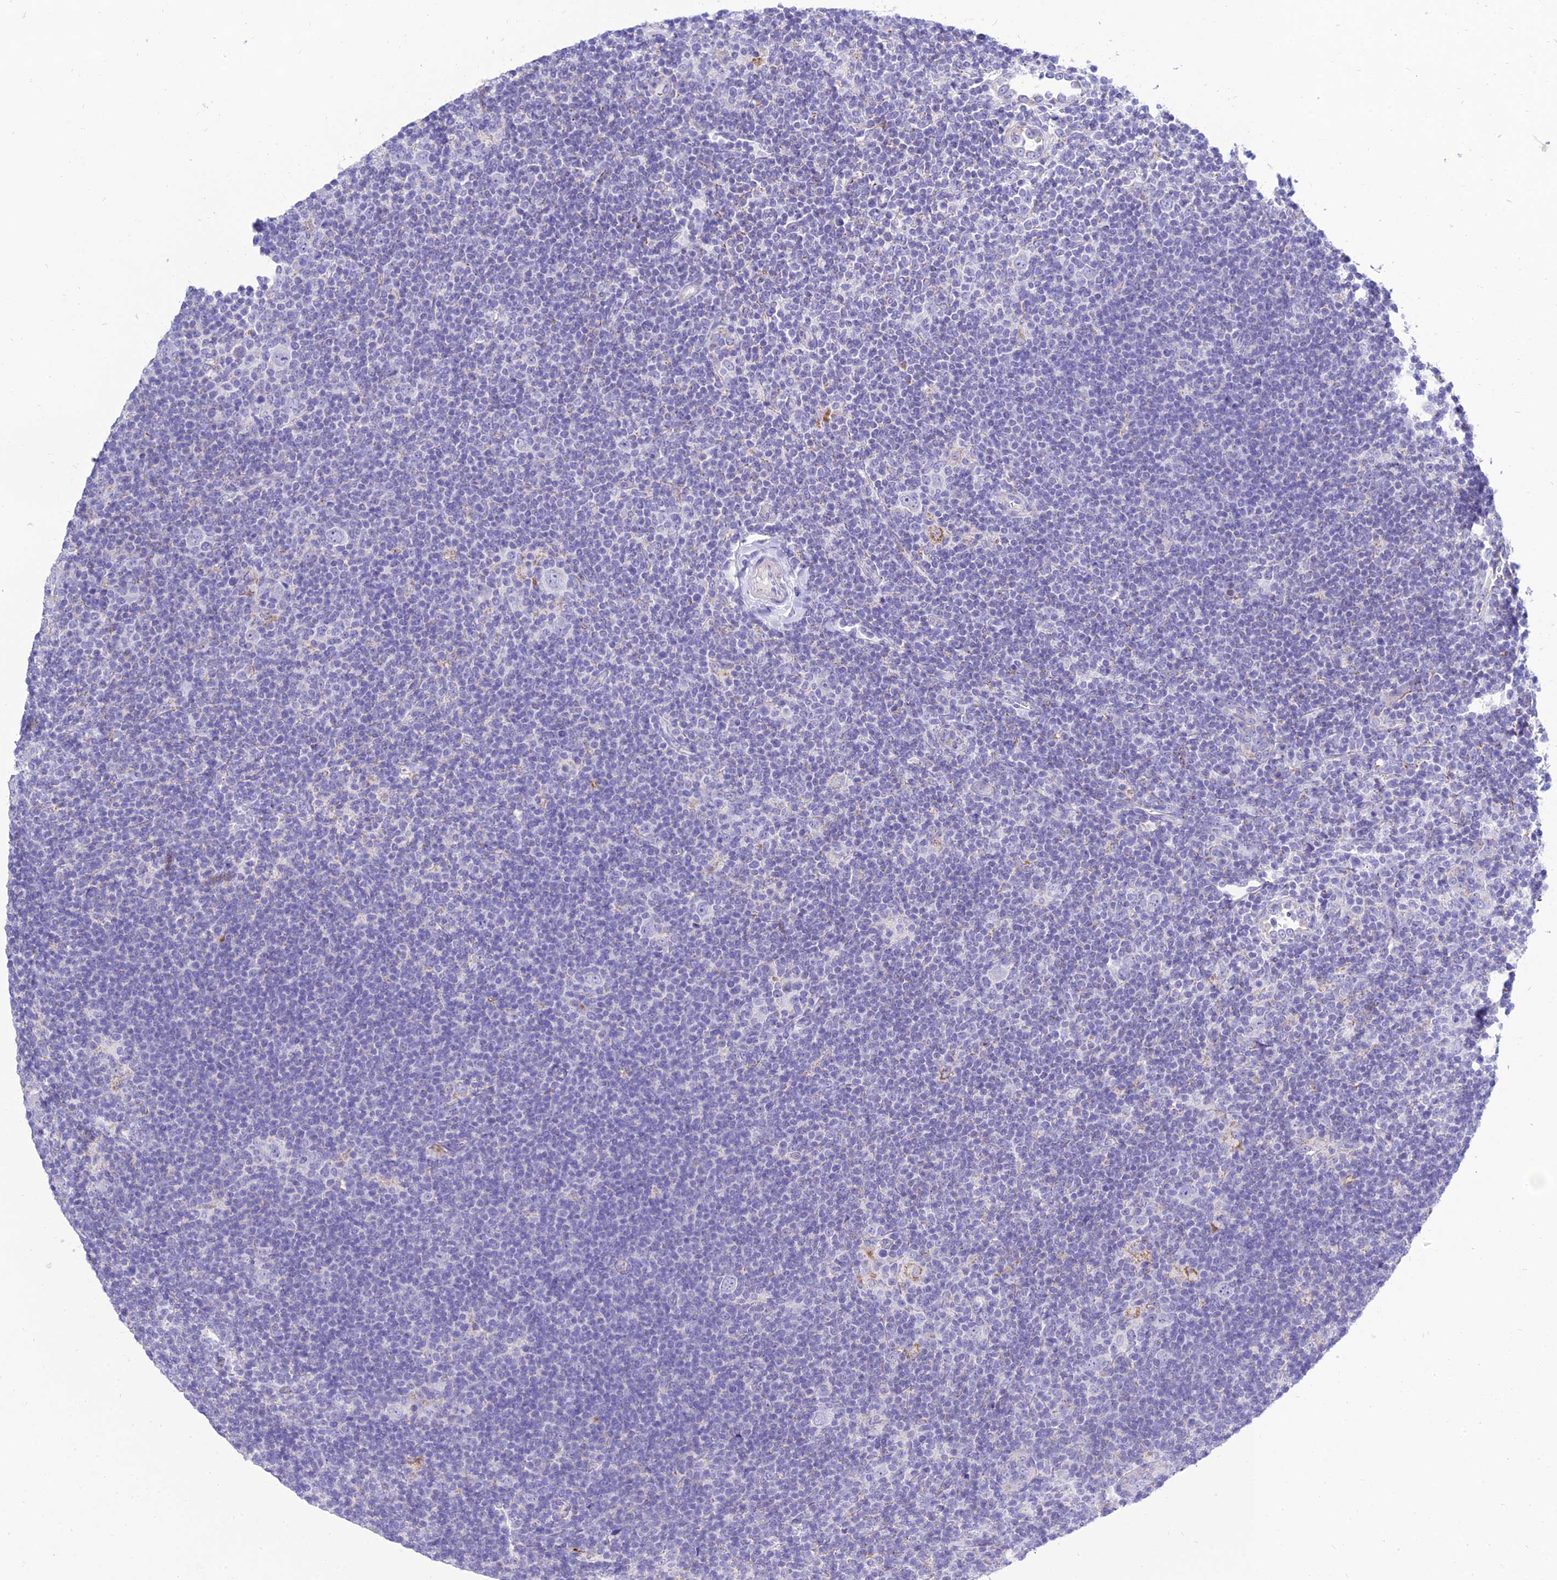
{"staining": {"intensity": "negative", "quantity": "none", "location": "none"}, "tissue": "lymphoma", "cell_type": "Tumor cells", "image_type": "cancer", "snomed": [{"axis": "morphology", "description": "Hodgkin's disease, NOS"}, {"axis": "topography", "description": "Lymph node"}], "caption": "Tumor cells are negative for protein expression in human lymphoma. The staining was performed using DAB to visualize the protein expression in brown, while the nuclei were stained in blue with hematoxylin (Magnification: 20x).", "gene": "PKN3", "patient": {"sex": "female", "age": 57}}